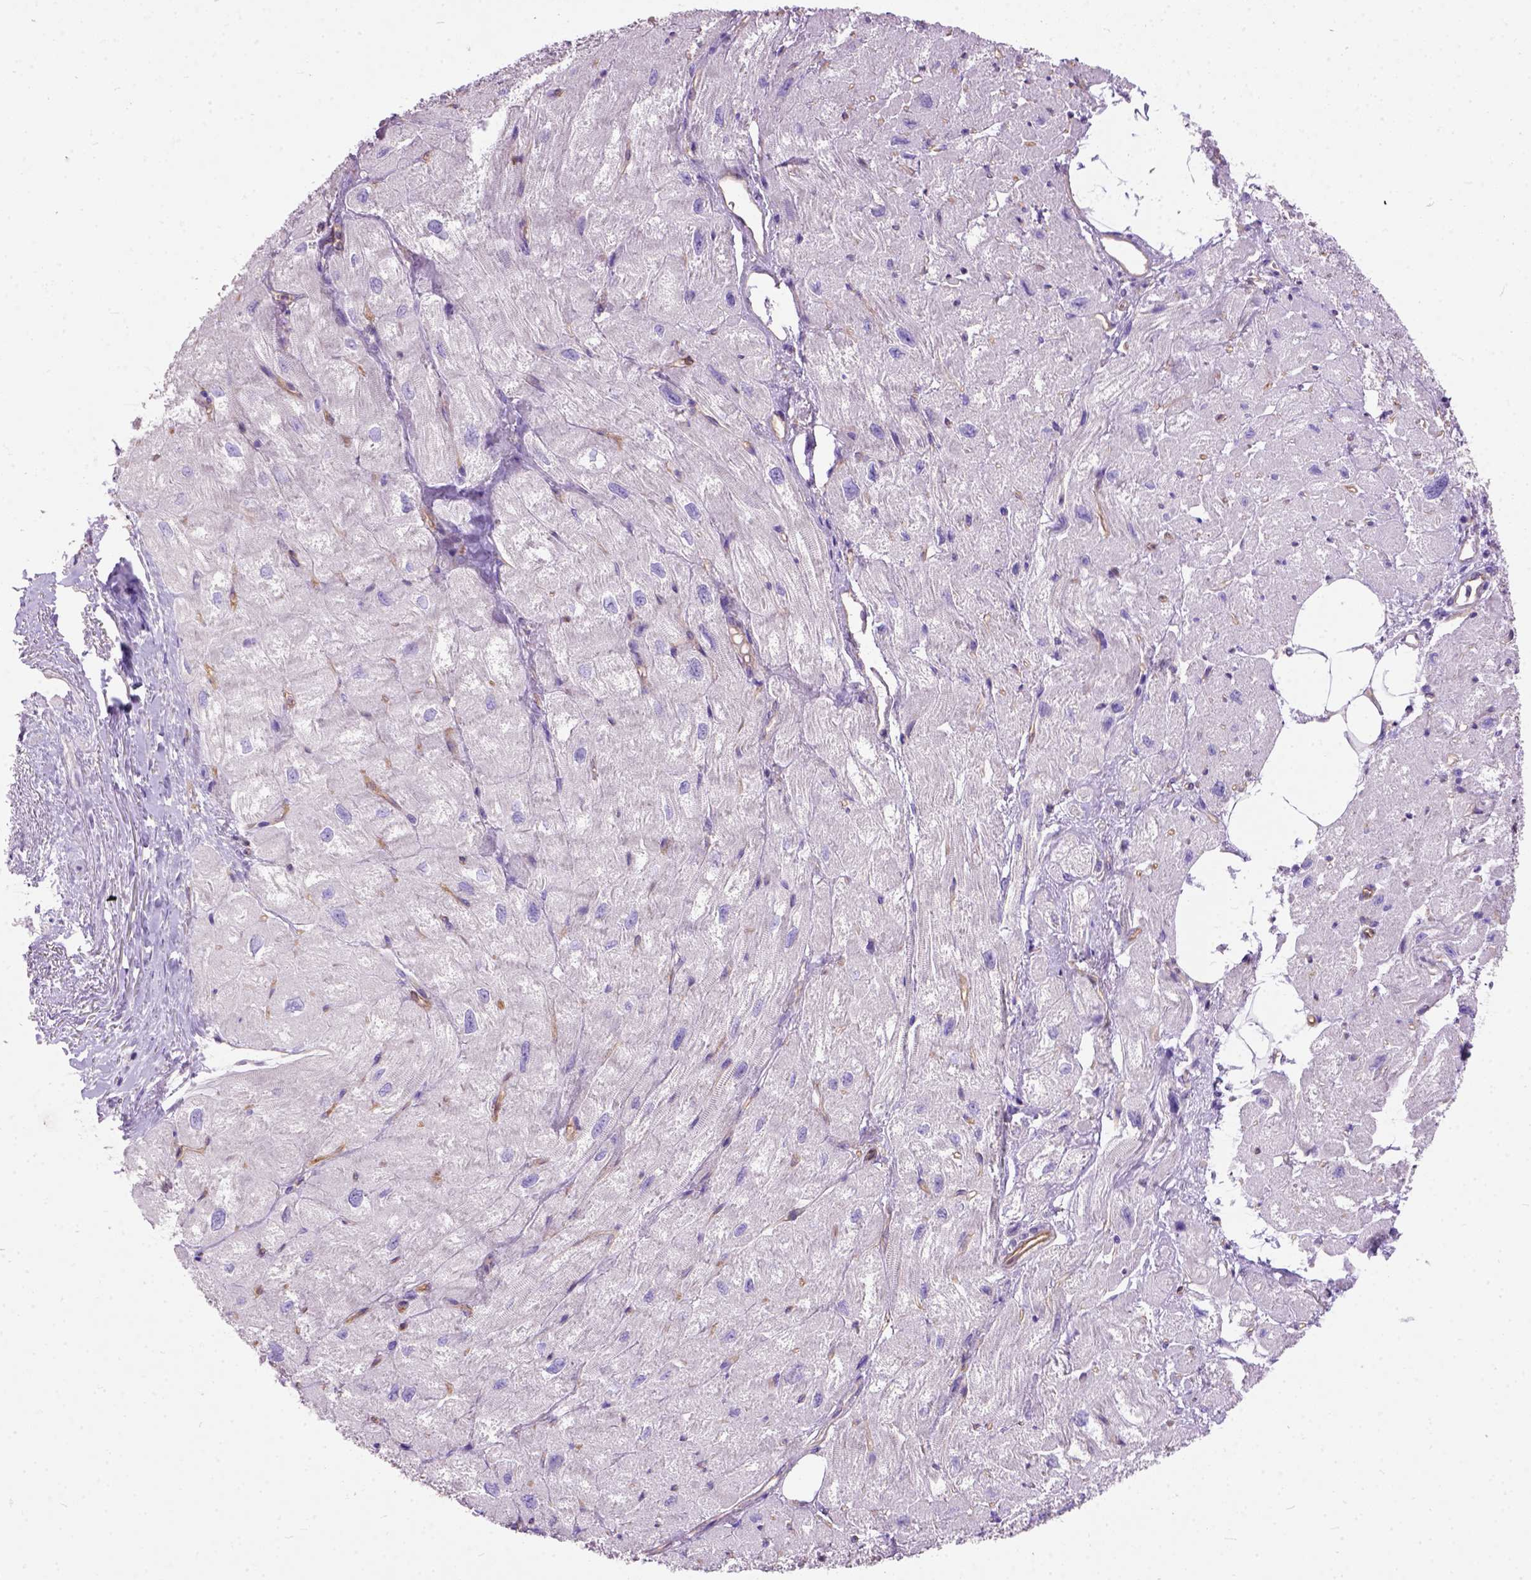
{"staining": {"intensity": "negative", "quantity": "none", "location": "none"}, "tissue": "heart muscle", "cell_type": "Cardiomyocytes", "image_type": "normal", "snomed": [{"axis": "morphology", "description": "Normal tissue, NOS"}, {"axis": "topography", "description": "Heart"}], "caption": "Heart muscle stained for a protein using immunohistochemistry exhibits no positivity cardiomyocytes.", "gene": "SEMA4F", "patient": {"sex": "female", "age": 62}}